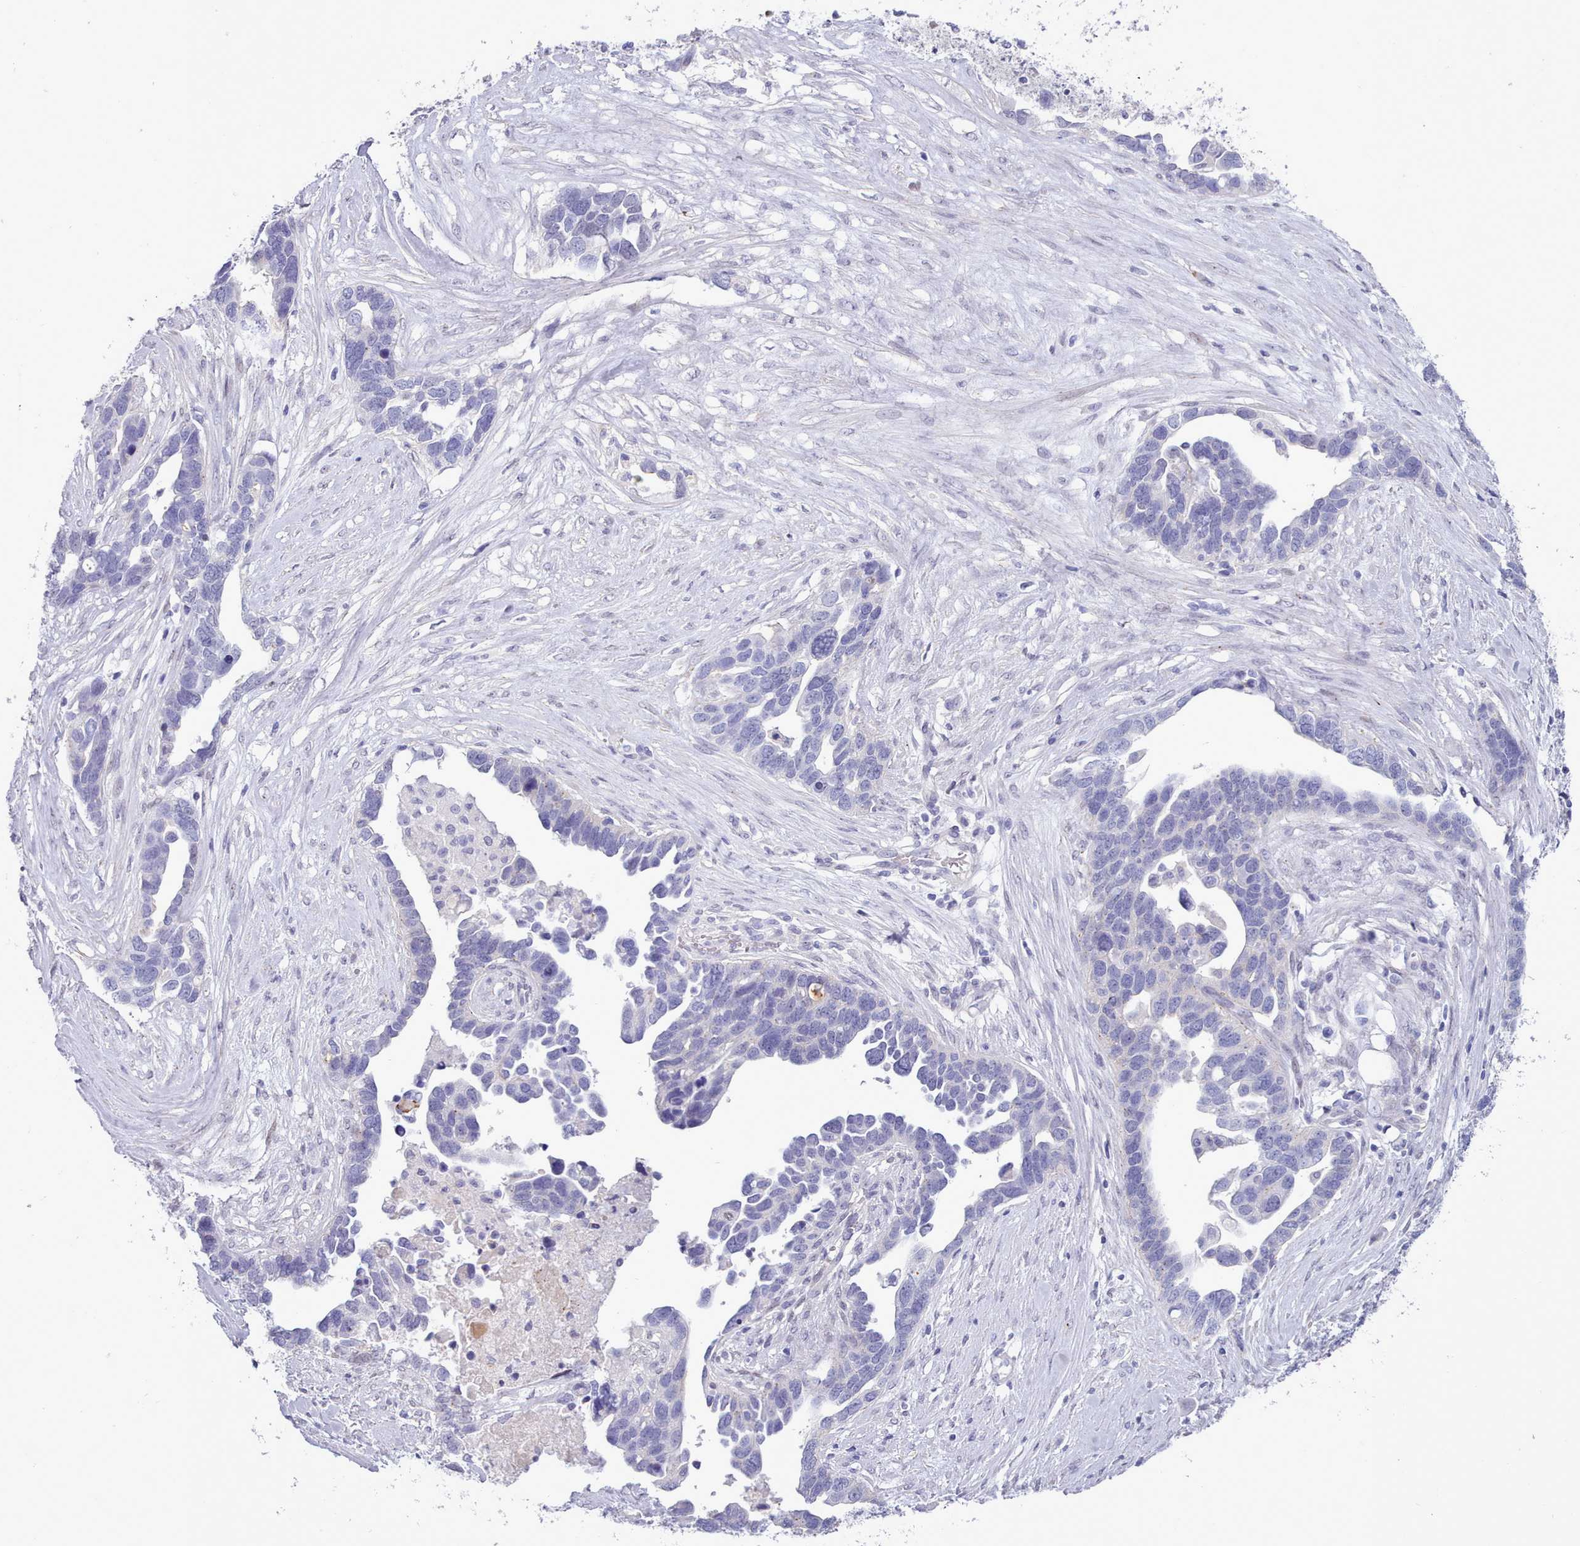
{"staining": {"intensity": "negative", "quantity": "none", "location": "none"}, "tissue": "ovarian cancer", "cell_type": "Tumor cells", "image_type": "cancer", "snomed": [{"axis": "morphology", "description": "Cystadenocarcinoma, serous, NOS"}, {"axis": "topography", "description": "Ovary"}], "caption": "Human serous cystadenocarcinoma (ovarian) stained for a protein using immunohistochemistry (IHC) shows no staining in tumor cells.", "gene": "TMEM253", "patient": {"sex": "female", "age": 54}}